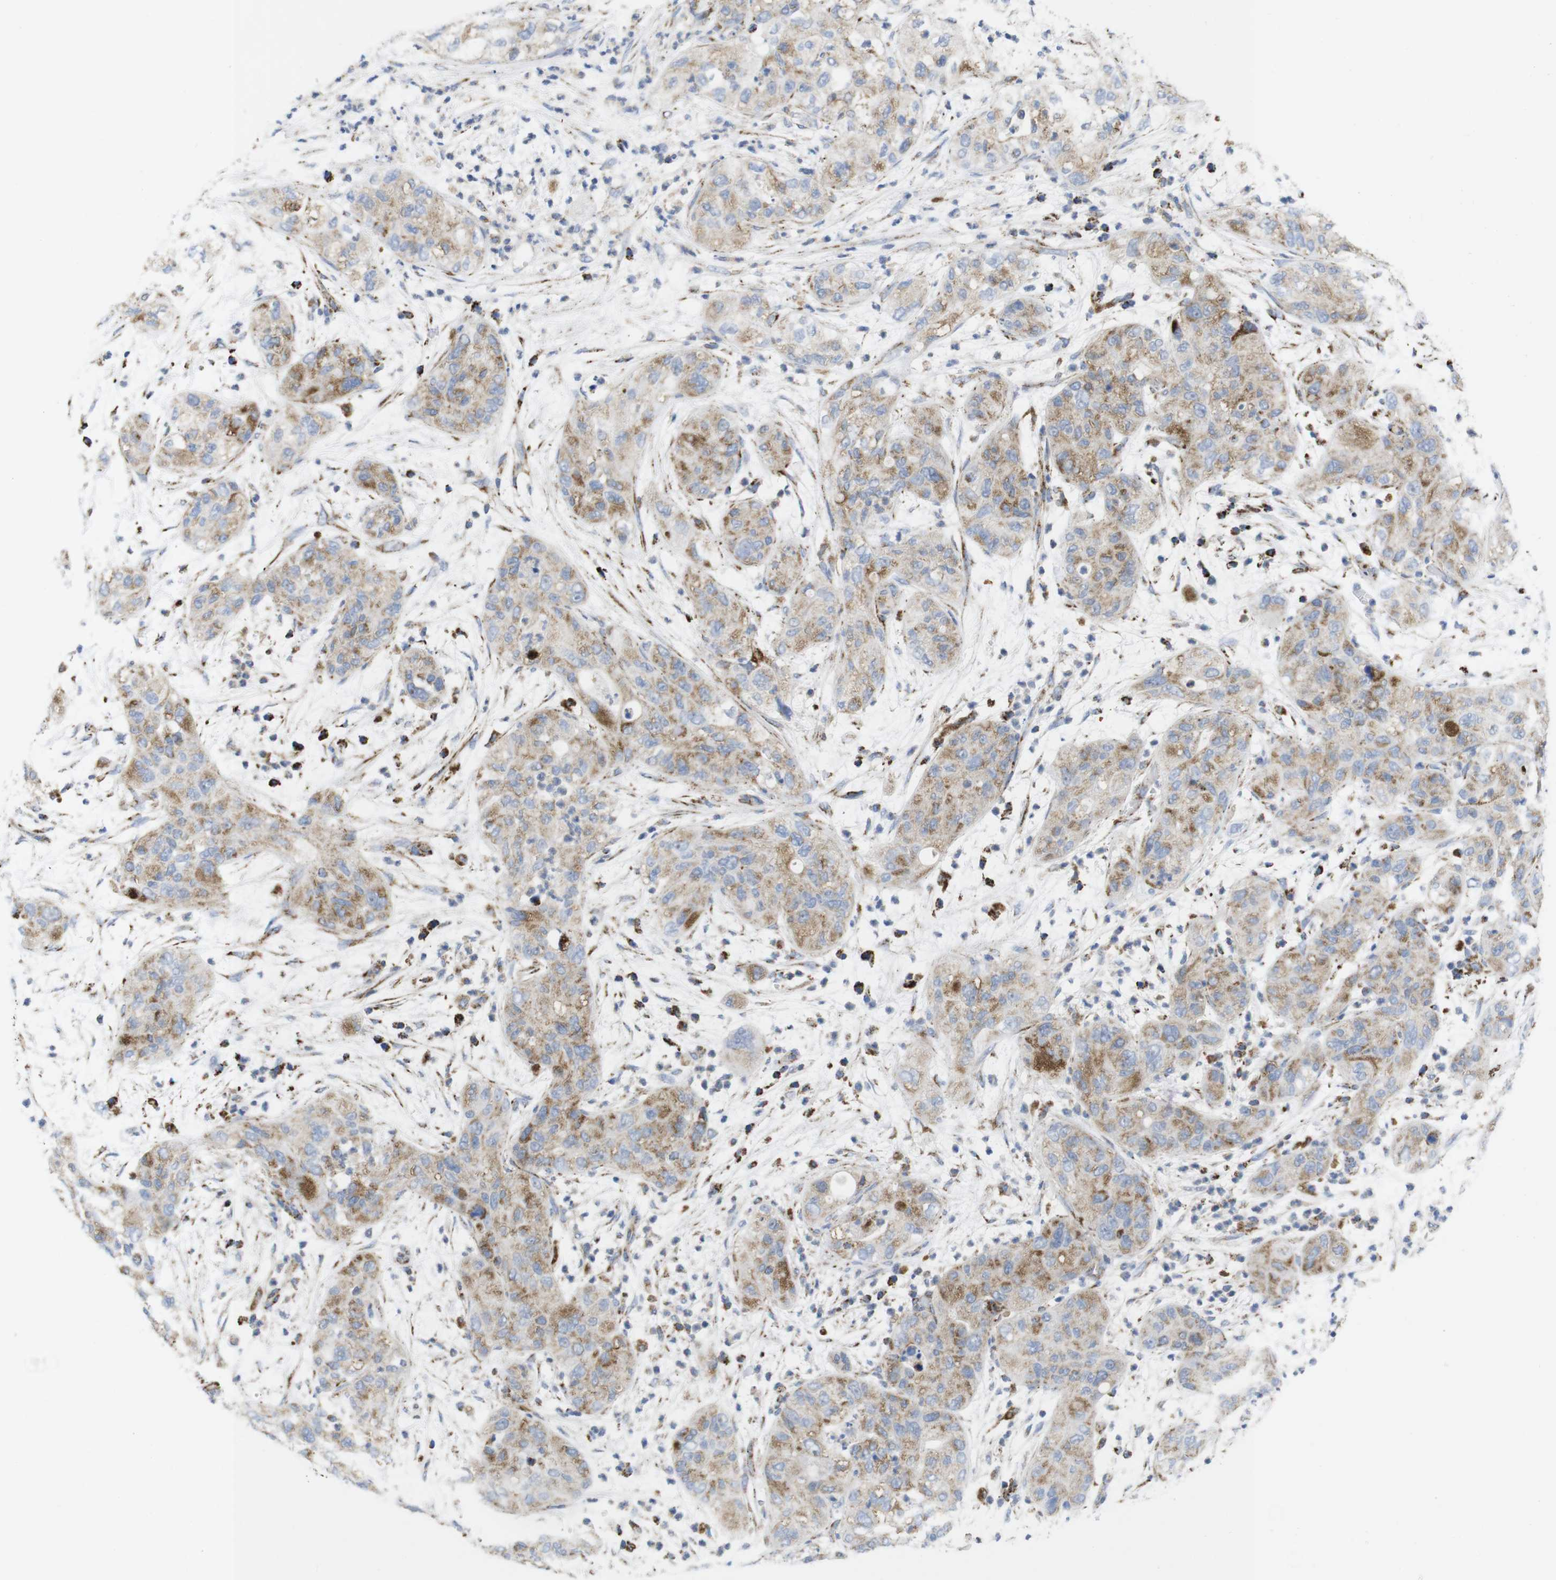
{"staining": {"intensity": "moderate", "quantity": "25%-75%", "location": "cytoplasmic/membranous"}, "tissue": "pancreatic cancer", "cell_type": "Tumor cells", "image_type": "cancer", "snomed": [{"axis": "morphology", "description": "Adenocarcinoma, NOS"}, {"axis": "topography", "description": "Pancreas"}], "caption": "Protein staining demonstrates moderate cytoplasmic/membranous staining in about 25%-75% of tumor cells in pancreatic cancer (adenocarcinoma).", "gene": "TMEM192", "patient": {"sex": "female", "age": 78}}